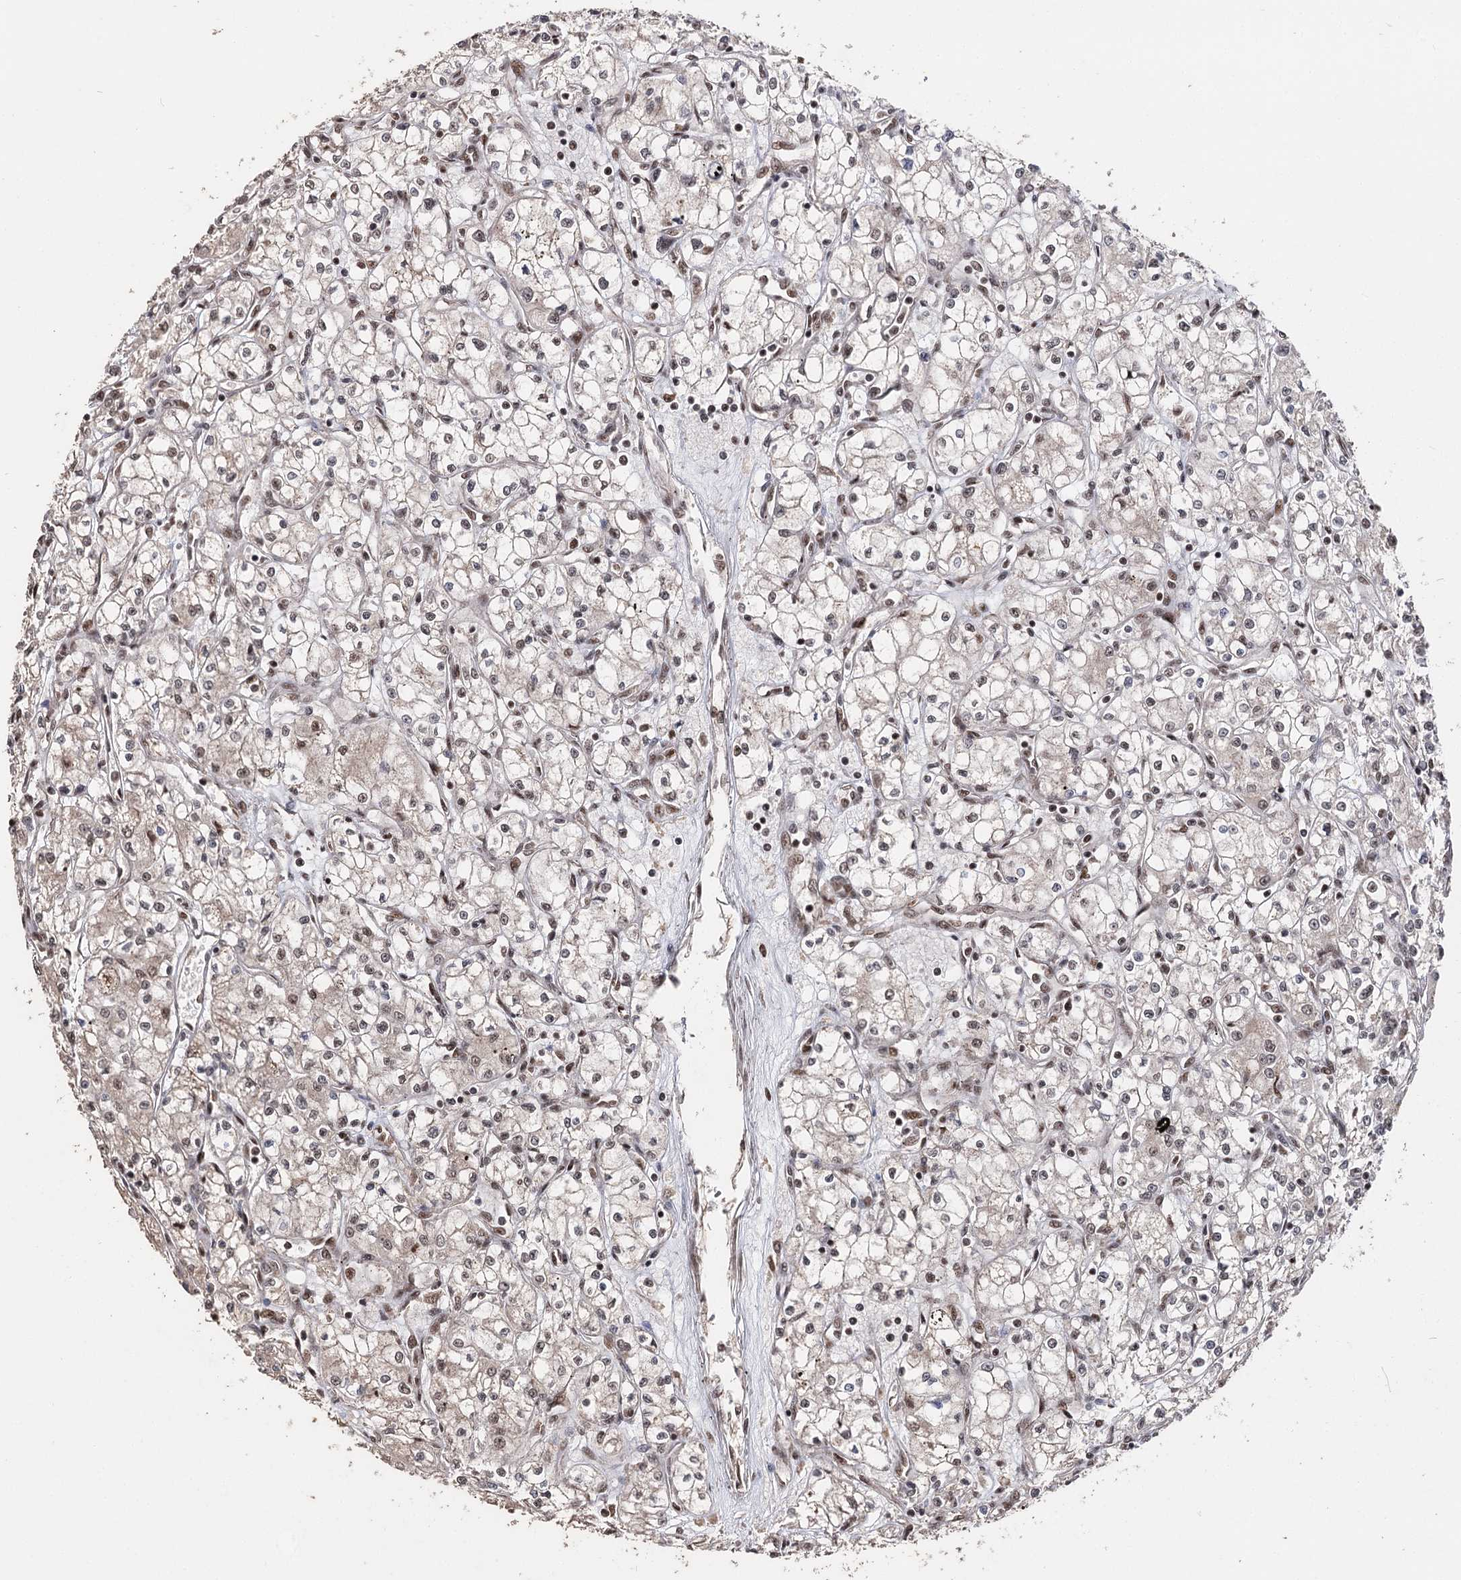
{"staining": {"intensity": "moderate", "quantity": ">75%", "location": "nuclear"}, "tissue": "renal cancer", "cell_type": "Tumor cells", "image_type": "cancer", "snomed": [{"axis": "morphology", "description": "Adenocarcinoma, NOS"}, {"axis": "topography", "description": "Kidney"}], "caption": "Protein expression analysis of renal cancer (adenocarcinoma) displays moderate nuclear staining in about >75% of tumor cells. (Stains: DAB (3,3'-diaminobenzidine) in brown, nuclei in blue, Microscopy: brightfield microscopy at high magnification).", "gene": "U2SURP", "patient": {"sex": "male", "age": 59}}